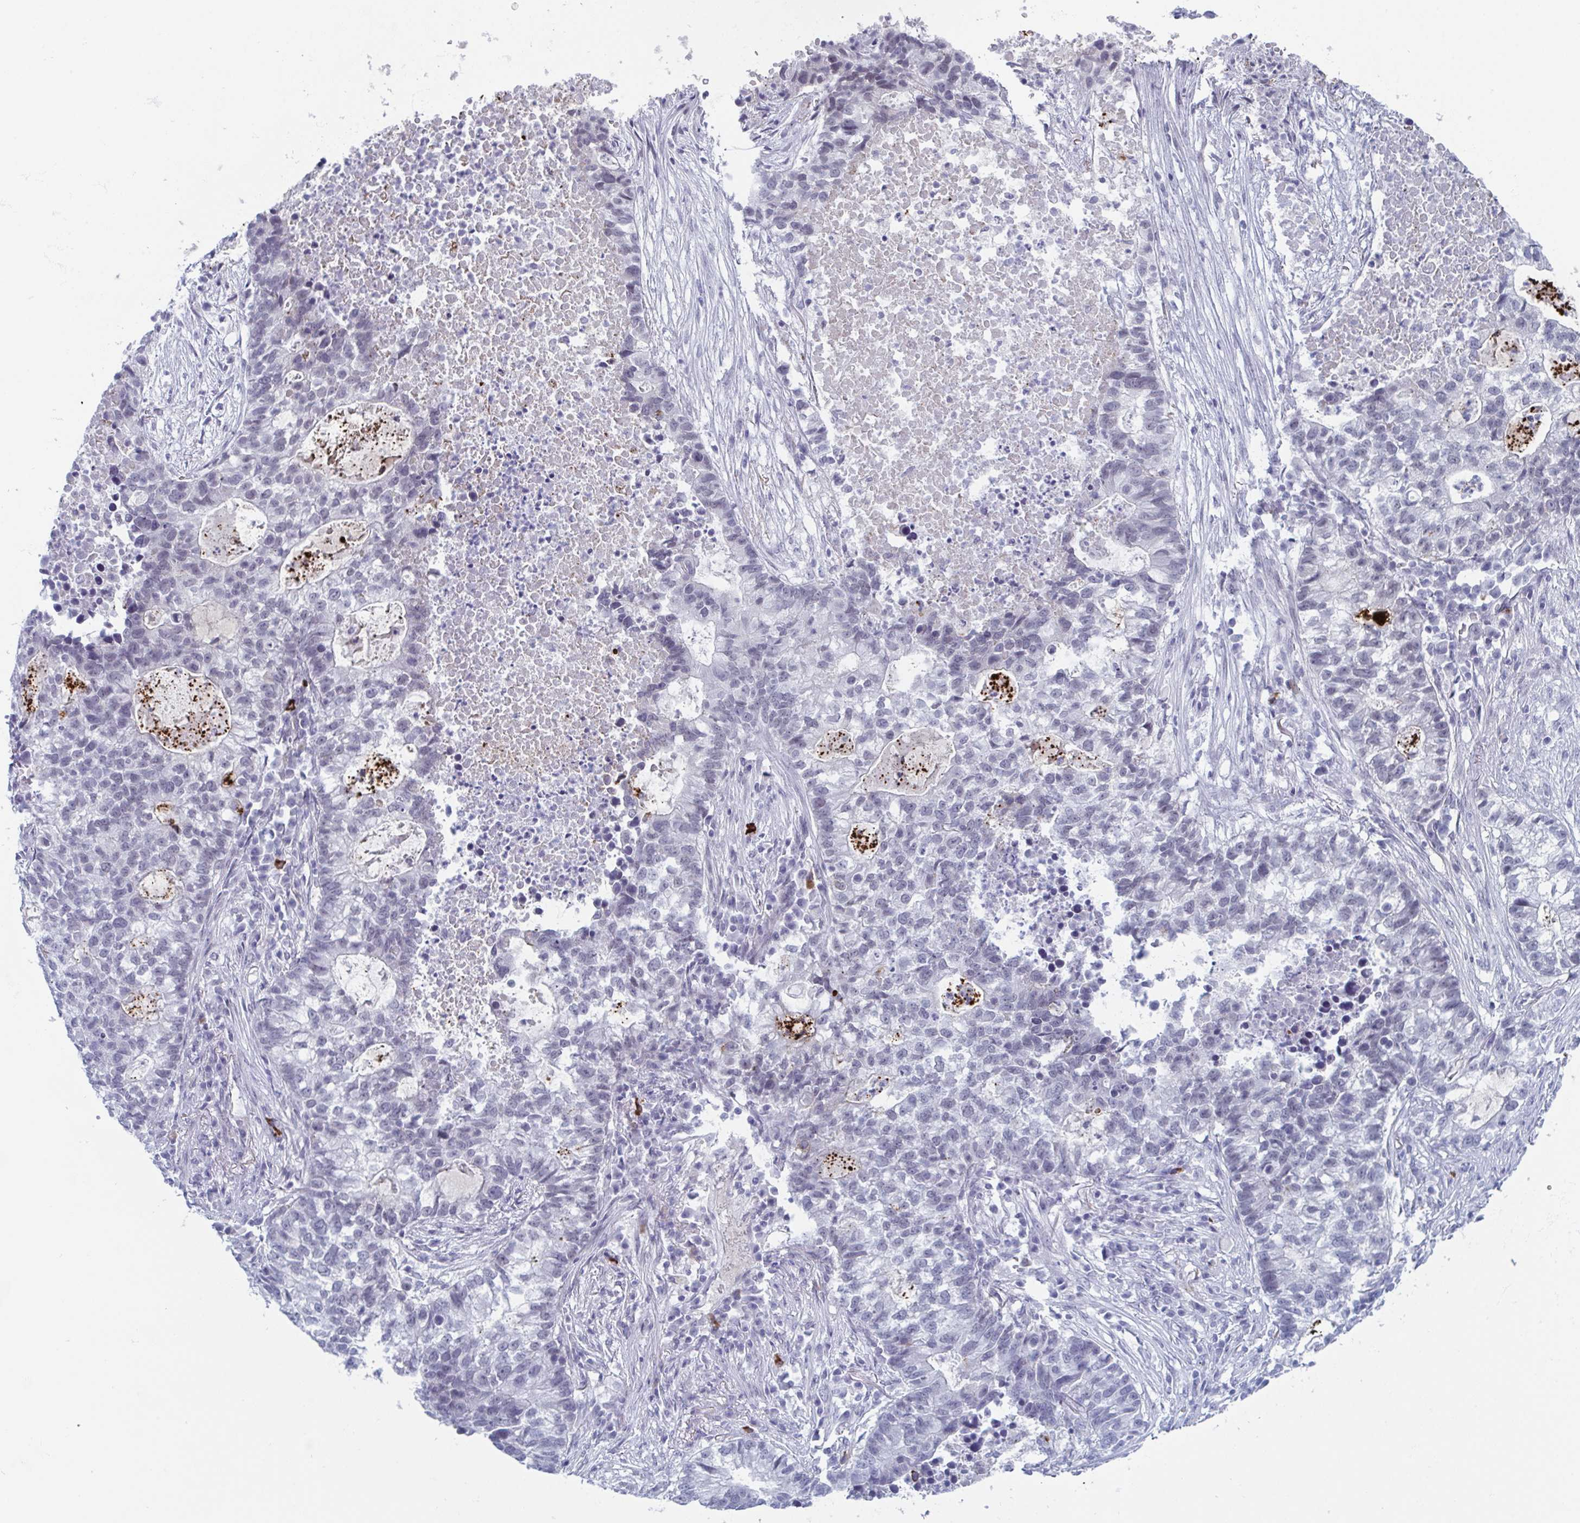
{"staining": {"intensity": "negative", "quantity": "none", "location": "none"}, "tissue": "lung cancer", "cell_type": "Tumor cells", "image_type": "cancer", "snomed": [{"axis": "morphology", "description": "Adenocarcinoma, NOS"}, {"axis": "topography", "description": "Lung"}], "caption": "Adenocarcinoma (lung) was stained to show a protein in brown. There is no significant expression in tumor cells.", "gene": "ZFP64", "patient": {"sex": "male", "age": 57}}